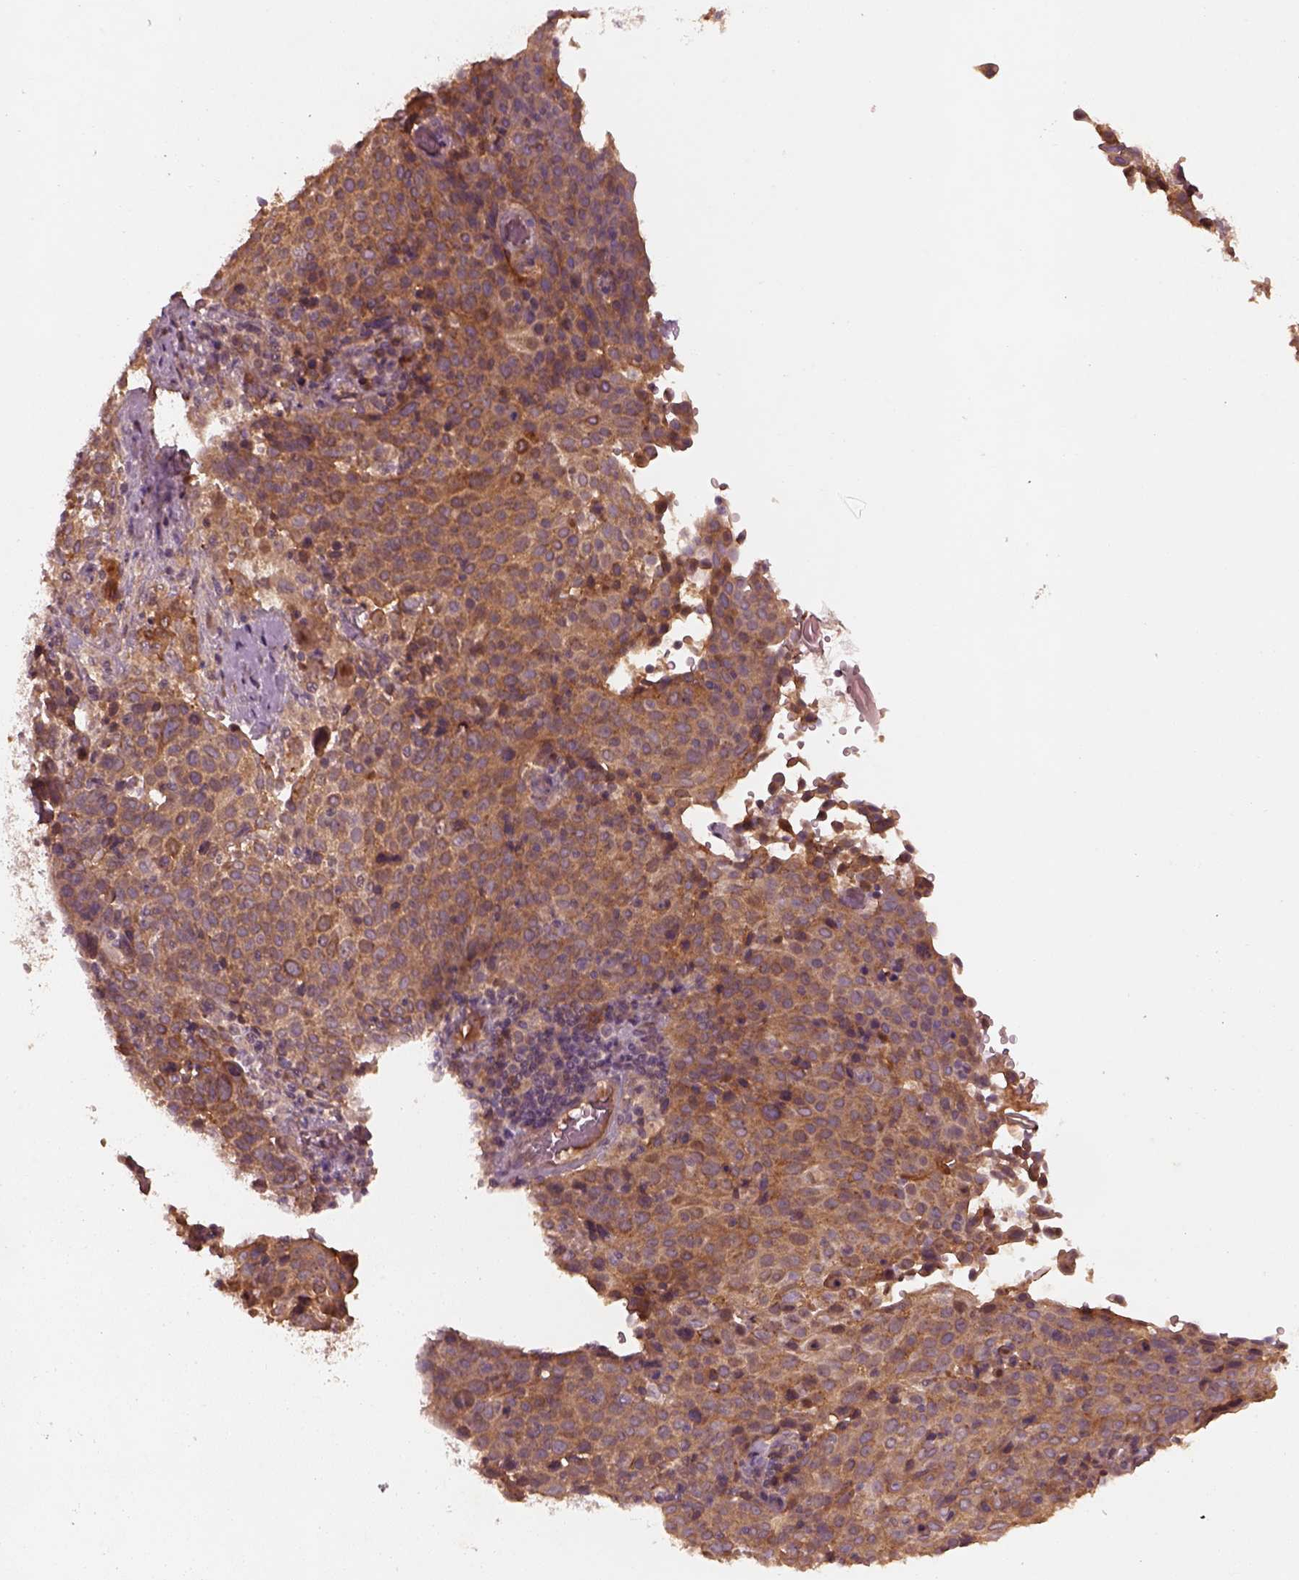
{"staining": {"intensity": "moderate", "quantity": ">75%", "location": "cytoplasmic/membranous"}, "tissue": "cervical cancer", "cell_type": "Tumor cells", "image_type": "cancer", "snomed": [{"axis": "morphology", "description": "Squamous cell carcinoma, NOS"}, {"axis": "topography", "description": "Cervix"}], "caption": "About >75% of tumor cells in human cervical cancer display moderate cytoplasmic/membranous protein expression as visualized by brown immunohistochemical staining.", "gene": "FAM234A", "patient": {"sex": "female", "age": 61}}